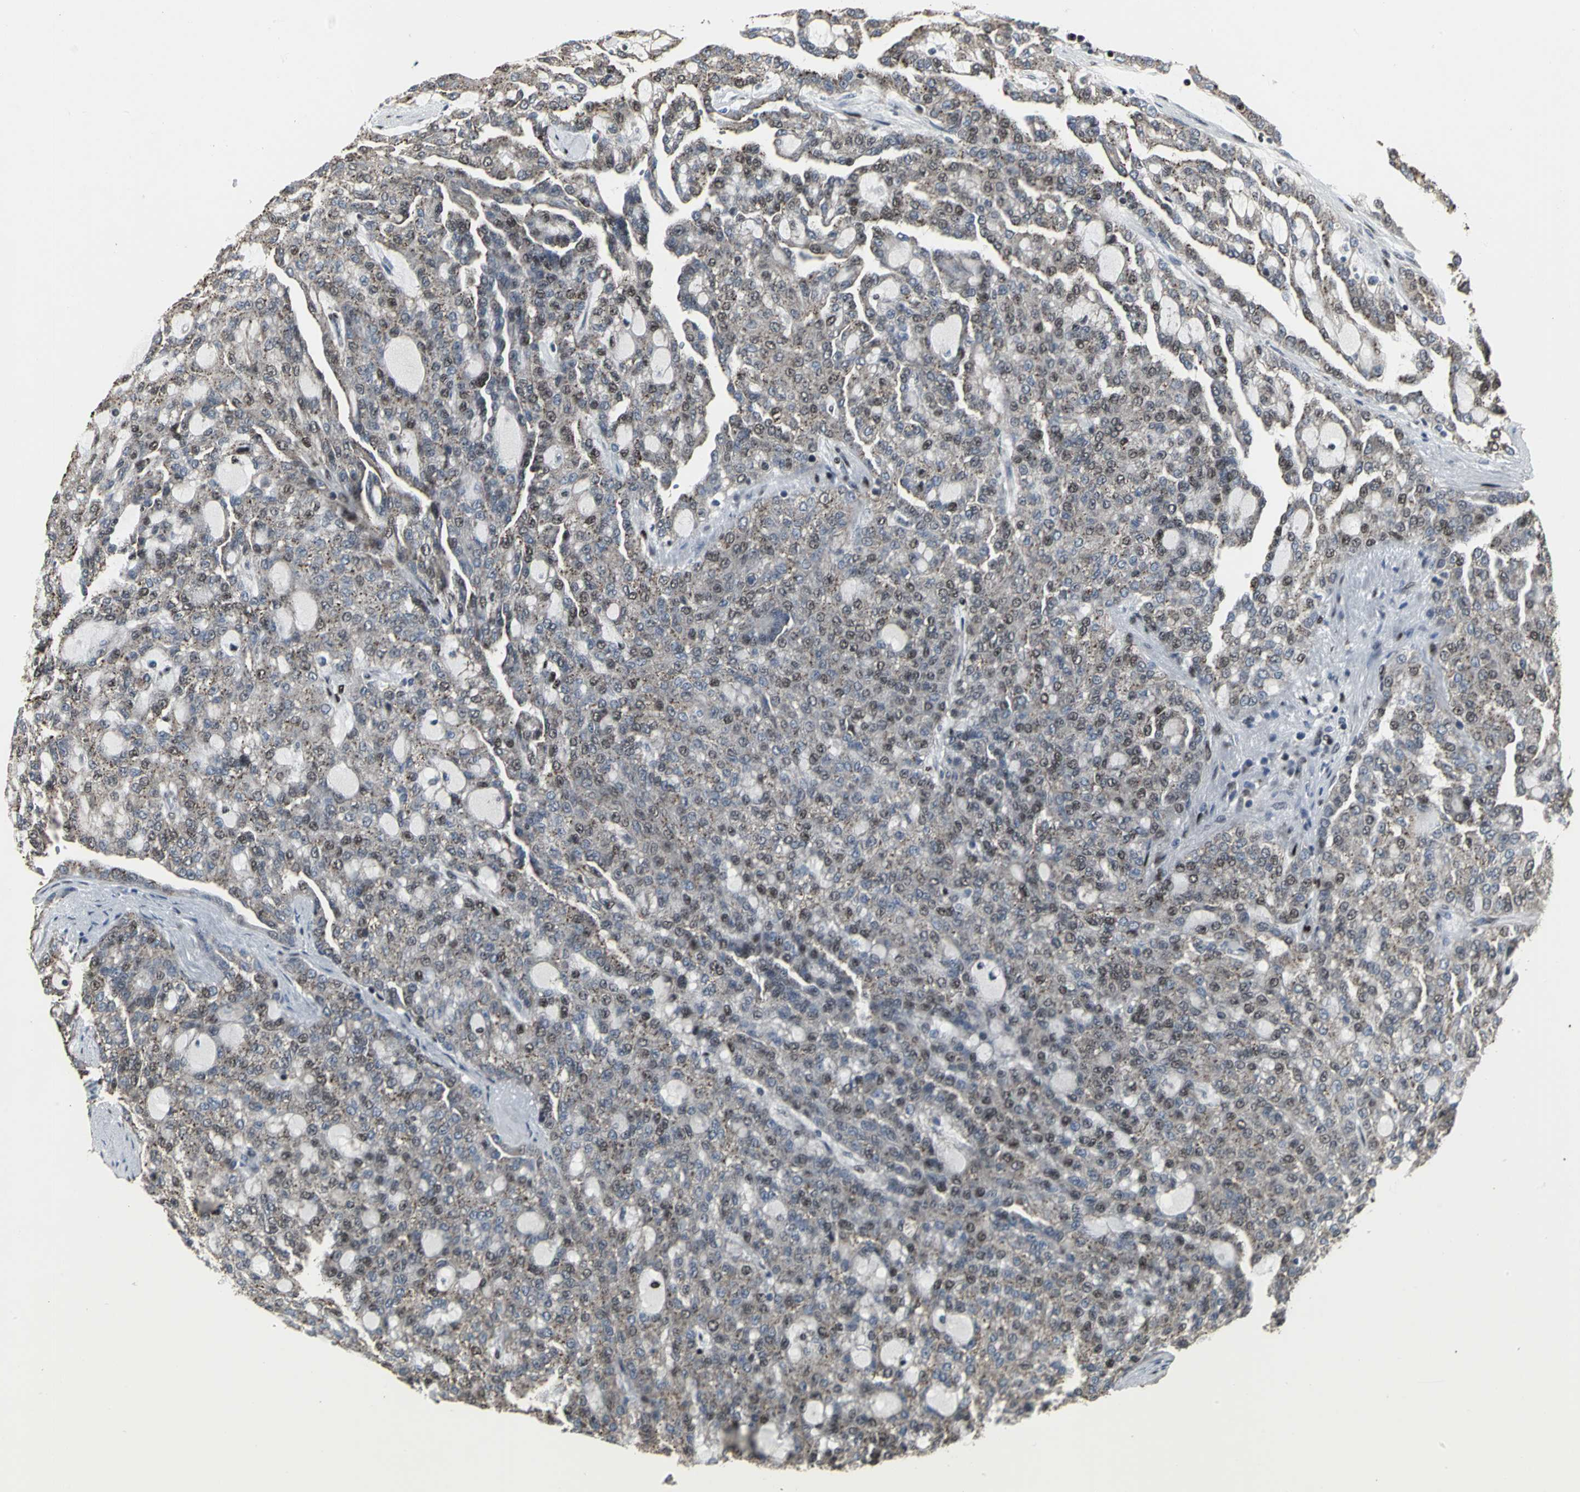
{"staining": {"intensity": "weak", "quantity": "<25%", "location": "nuclear"}, "tissue": "renal cancer", "cell_type": "Tumor cells", "image_type": "cancer", "snomed": [{"axis": "morphology", "description": "Adenocarcinoma, NOS"}, {"axis": "topography", "description": "Kidney"}], "caption": "Protein analysis of renal cancer shows no significant positivity in tumor cells.", "gene": "SRF", "patient": {"sex": "male", "age": 63}}